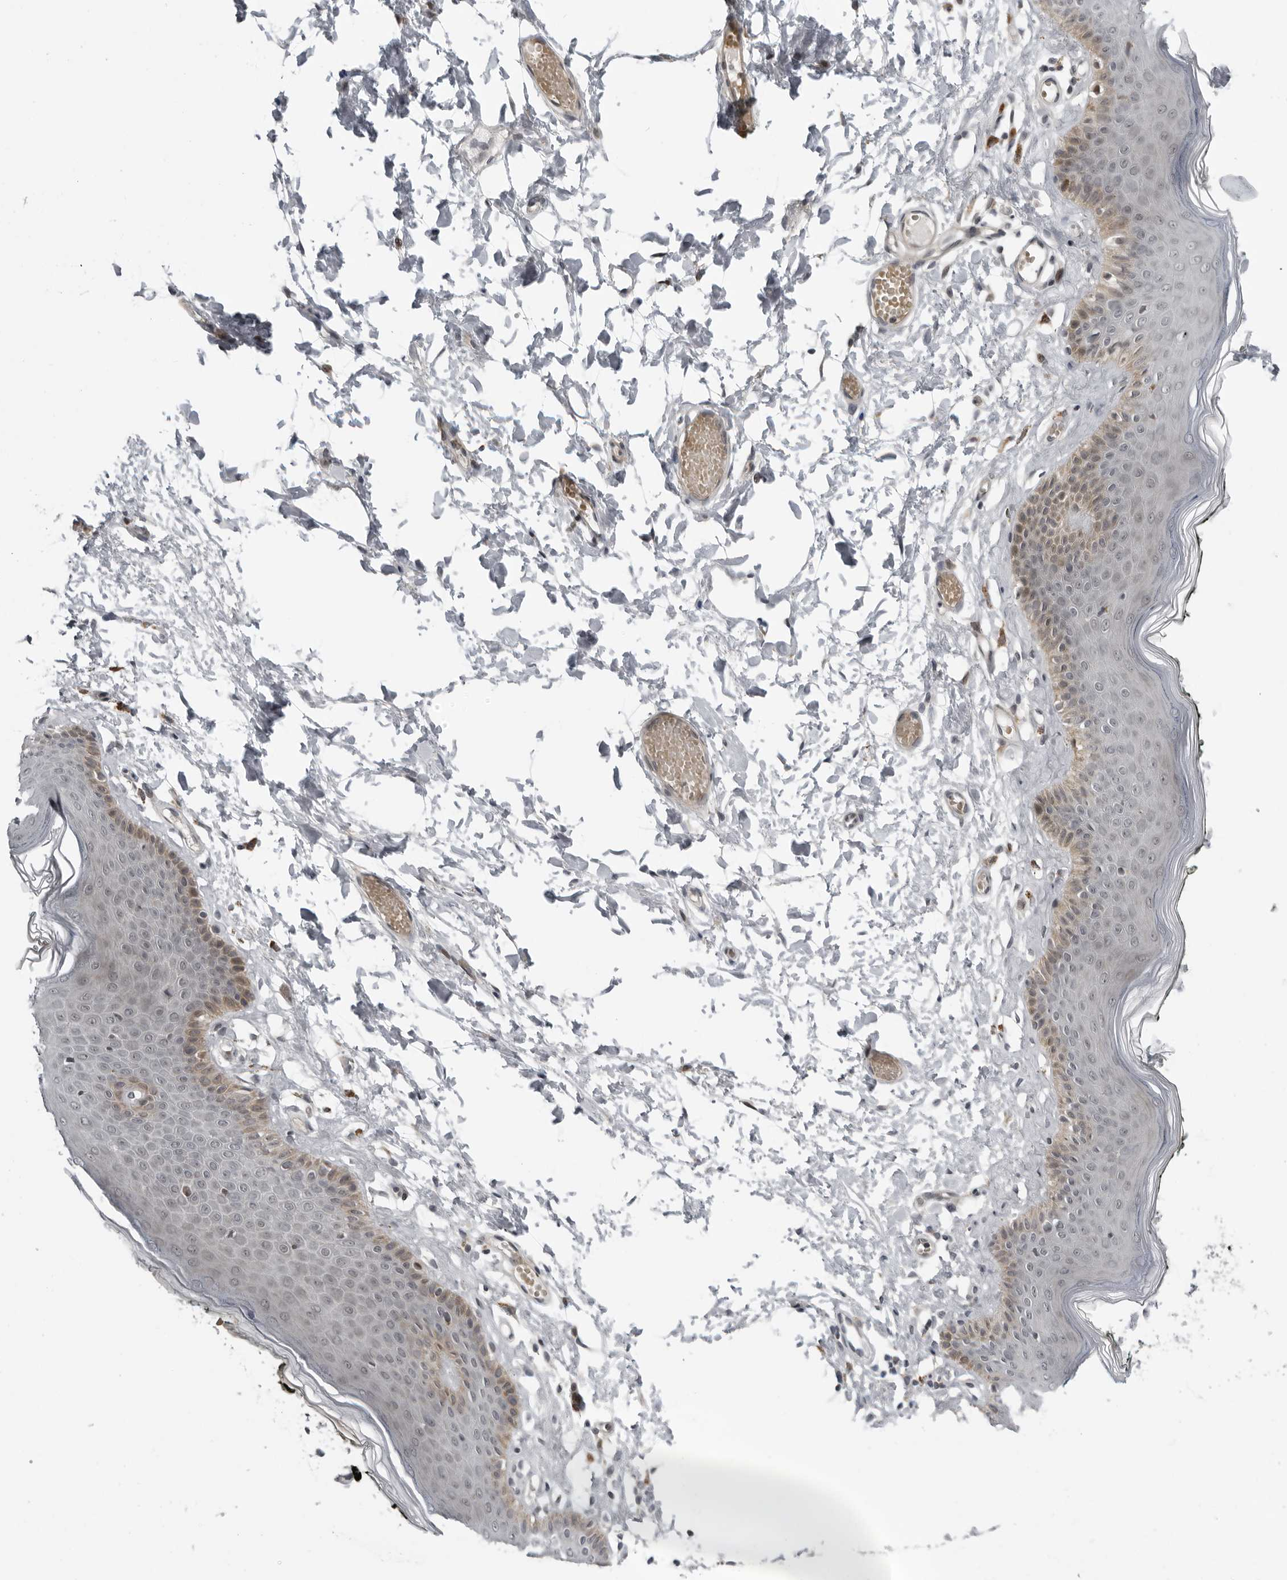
{"staining": {"intensity": "moderate", "quantity": "<25%", "location": "cytoplasmic/membranous,nuclear"}, "tissue": "skin", "cell_type": "Epidermal cells", "image_type": "normal", "snomed": [{"axis": "morphology", "description": "Normal tissue, NOS"}, {"axis": "morphology", "description": "Inflammation, NOS"}, {"axis": "topography", "description": "Vulva"}], "caption": "Immunohistochemistry staining of normal skin, which reveals low levels of moderate cytoplasmic/membranous,nuclear positivity in approximately <25% of epidermal cells indicating moderate cytoplasmic/membranous,nuclear protein positivity. The staining was performed using DAB (3,3'-diaminobenzidine) (brown) for protein detection and nuclei were counterstained in hematoxylin (blue).", "gene": "ALPK2", "patient": {"sex": "female", "age": 84}}